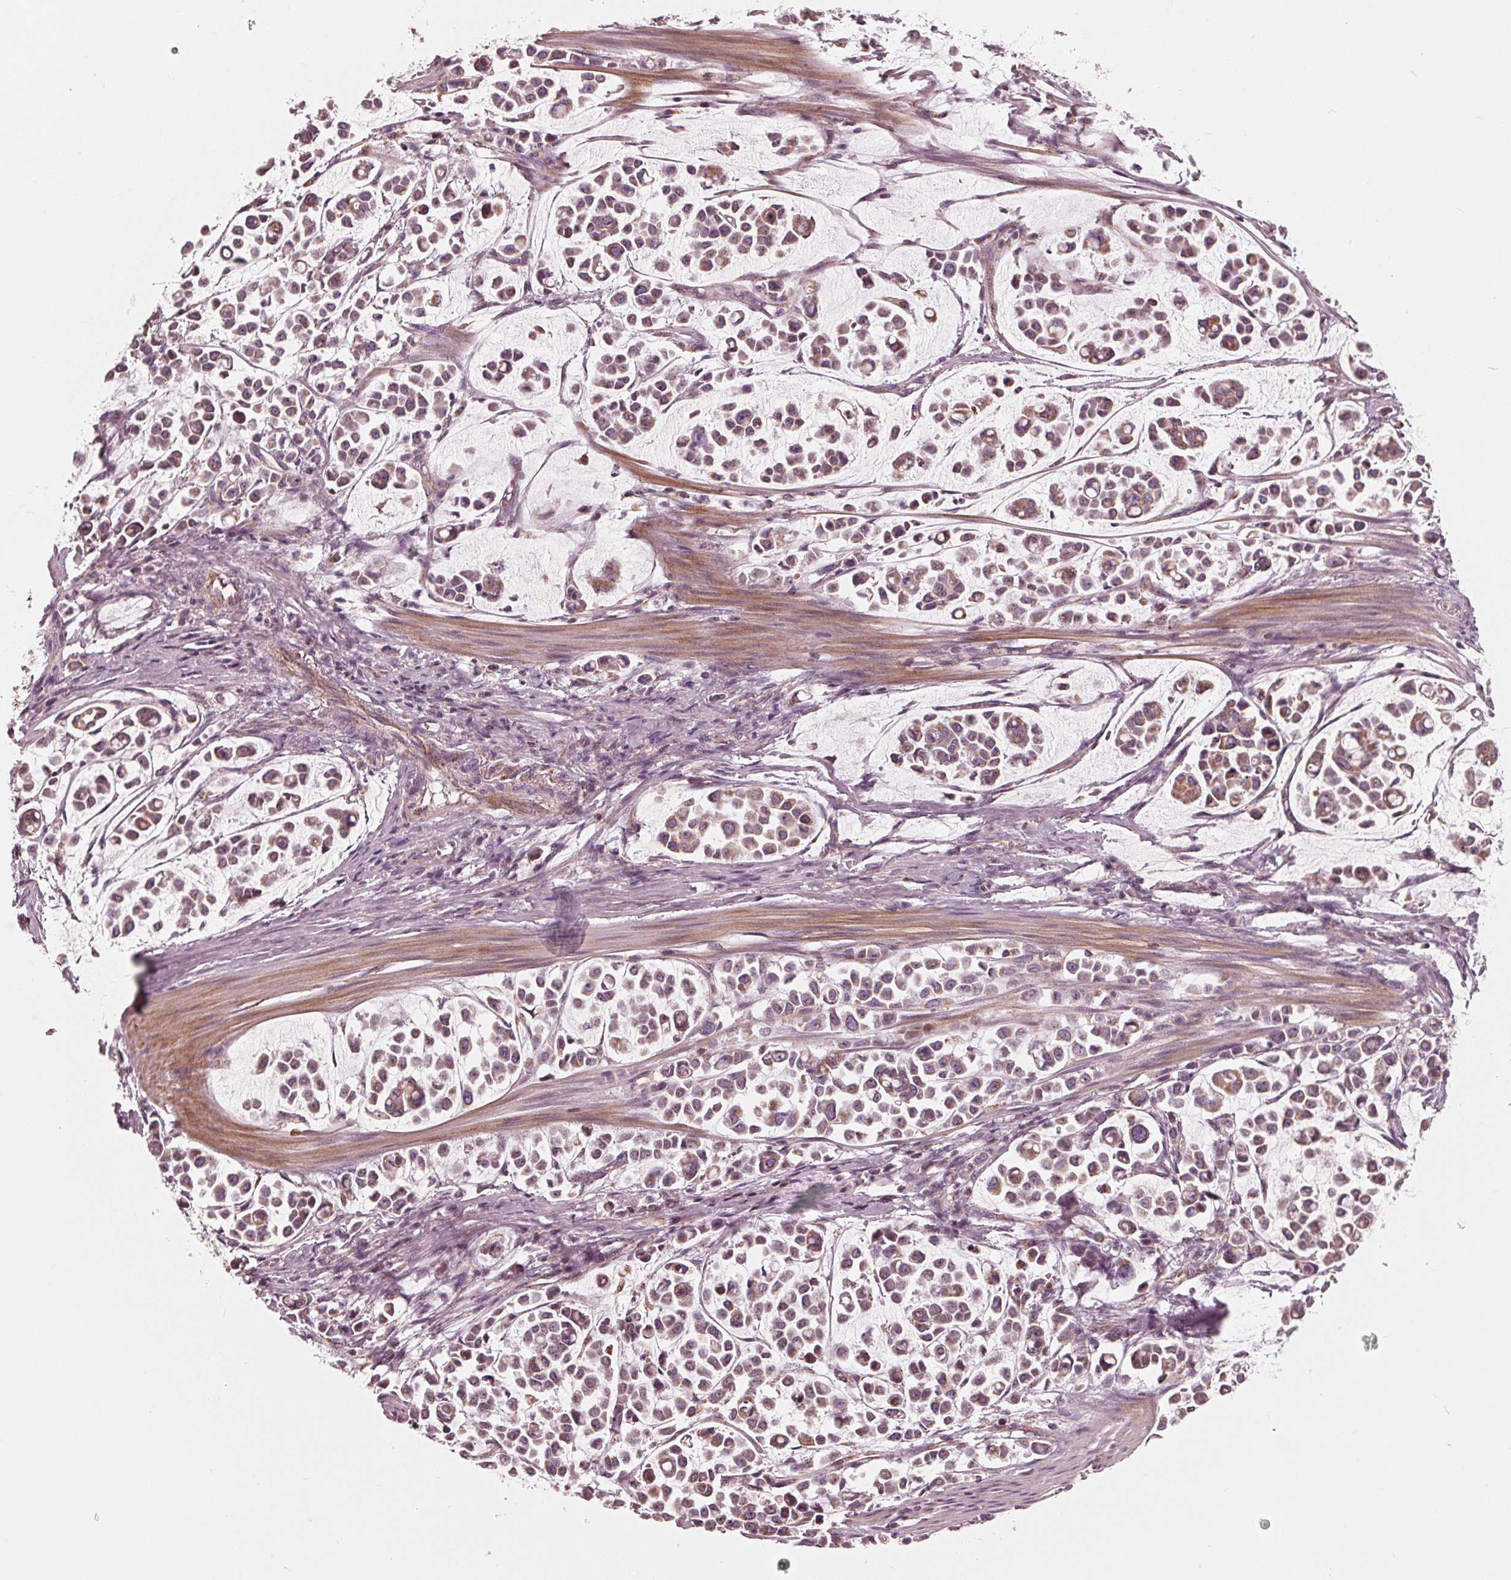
{"staining": {"intensity": "weak", "quantity": "25%-75%", "location": "cytoplasmic/membranous"}, "tissue": "stomach cancer", "cell_type": "Tumor cells", "image_type": "cancer", "snomed": [{"axis": "morphology", "description": "Adenocarcinoma, NOS"}, {"axis": "topography", "description": "Stomach"}], "caption": "Immunohistochemistry image of stomach adenocarcinoma stained for a protein (brown), which shows low levels of weak cytoplasmic/membranous positivity in about 25%-75% of tumor cells.", "gene": "DCAF4L2", "patient": {"sex": "male", "age": 82}}